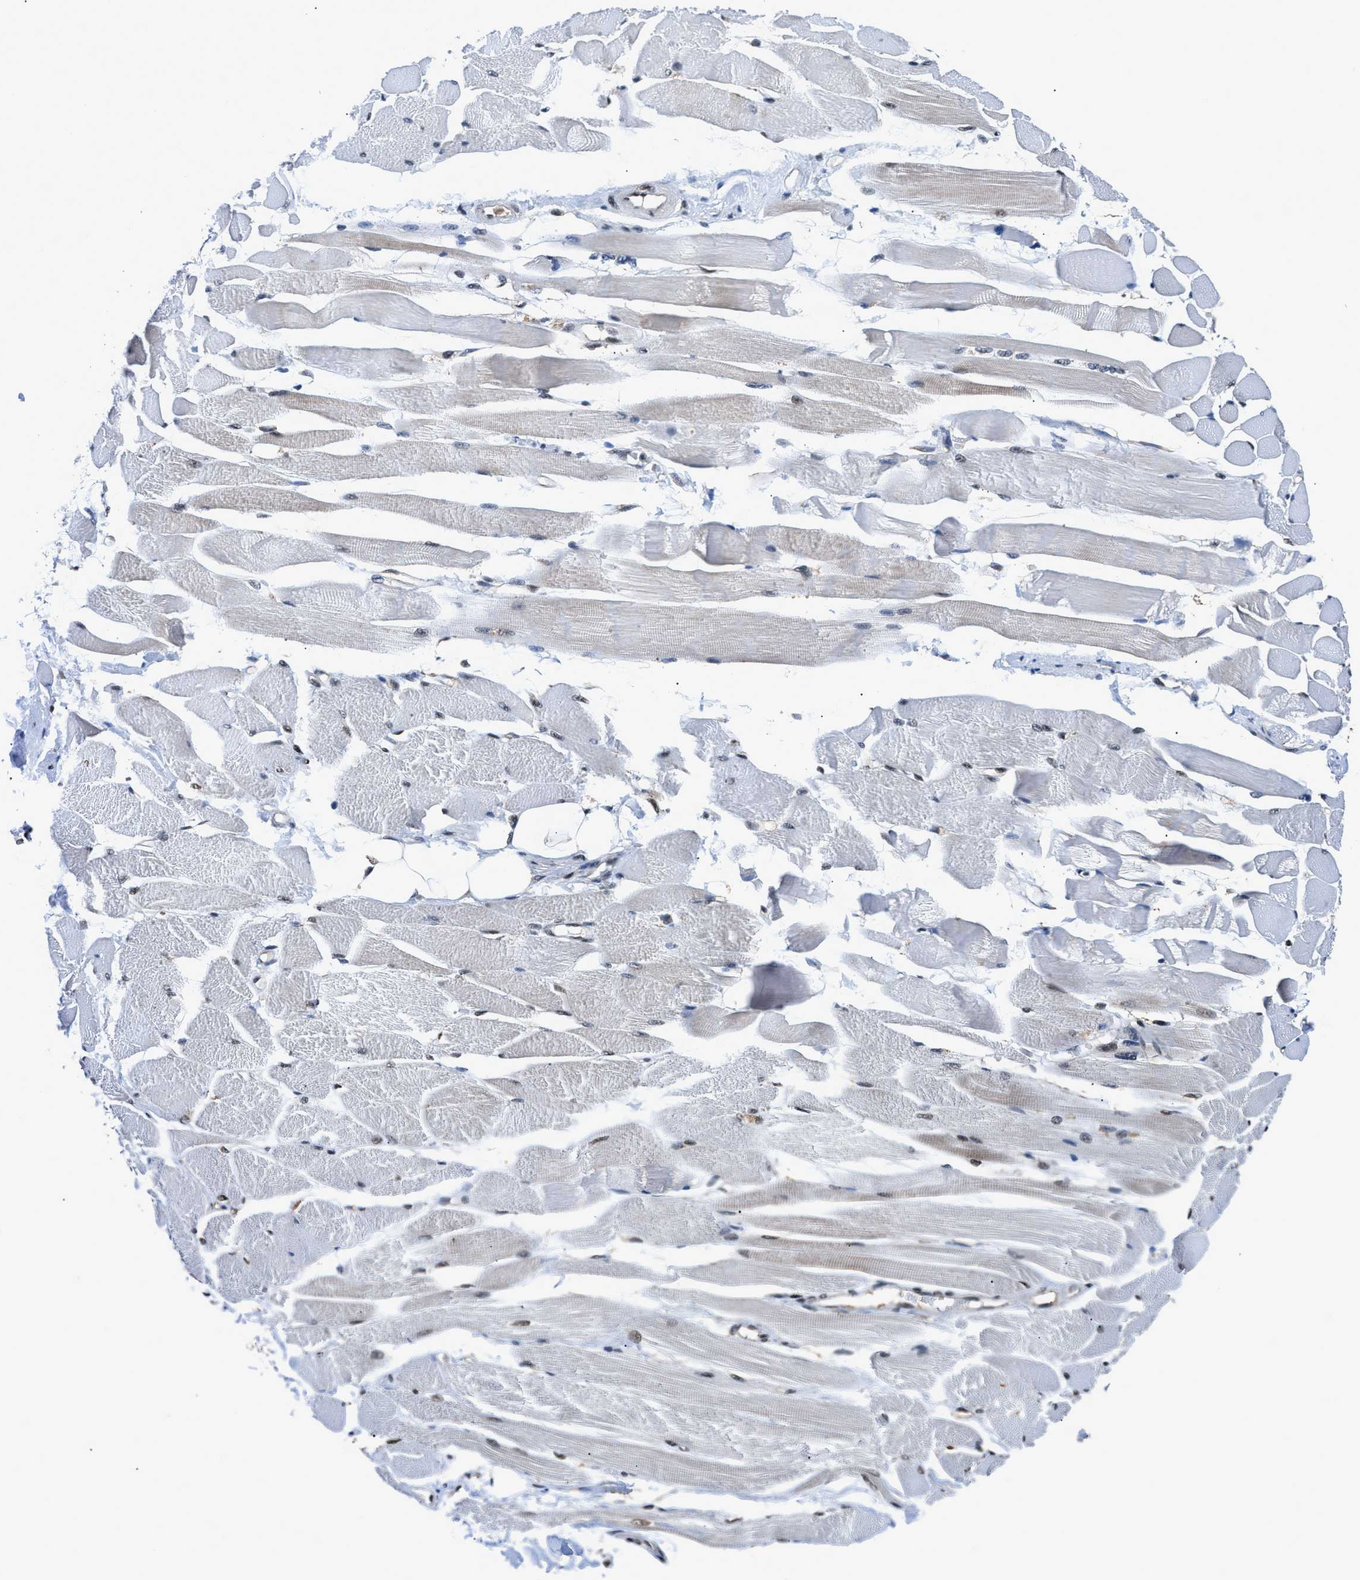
{"staining": {"intensity": "strong", "quantity": "25%-75%", "location": "nuclear"}, "tissue": "skeletal muscle", "cell_type": "Myocytes", "image_type": "normal", "snomed": [{"axis": "morphology", "description": "Normal tissue, NOS"}, {"axis": "topography", "description": "Skeletal muscle"}, {"axis": "topography", "description": "Peripheral nerve tissue"}], "caption": "Protein staining of benign skeletal muscle demonstrates strong nuclear staining in about 25%-75% of myocytes.", "gene": "HNRNPF", "patient": {"sex": "female", "age": 84}}